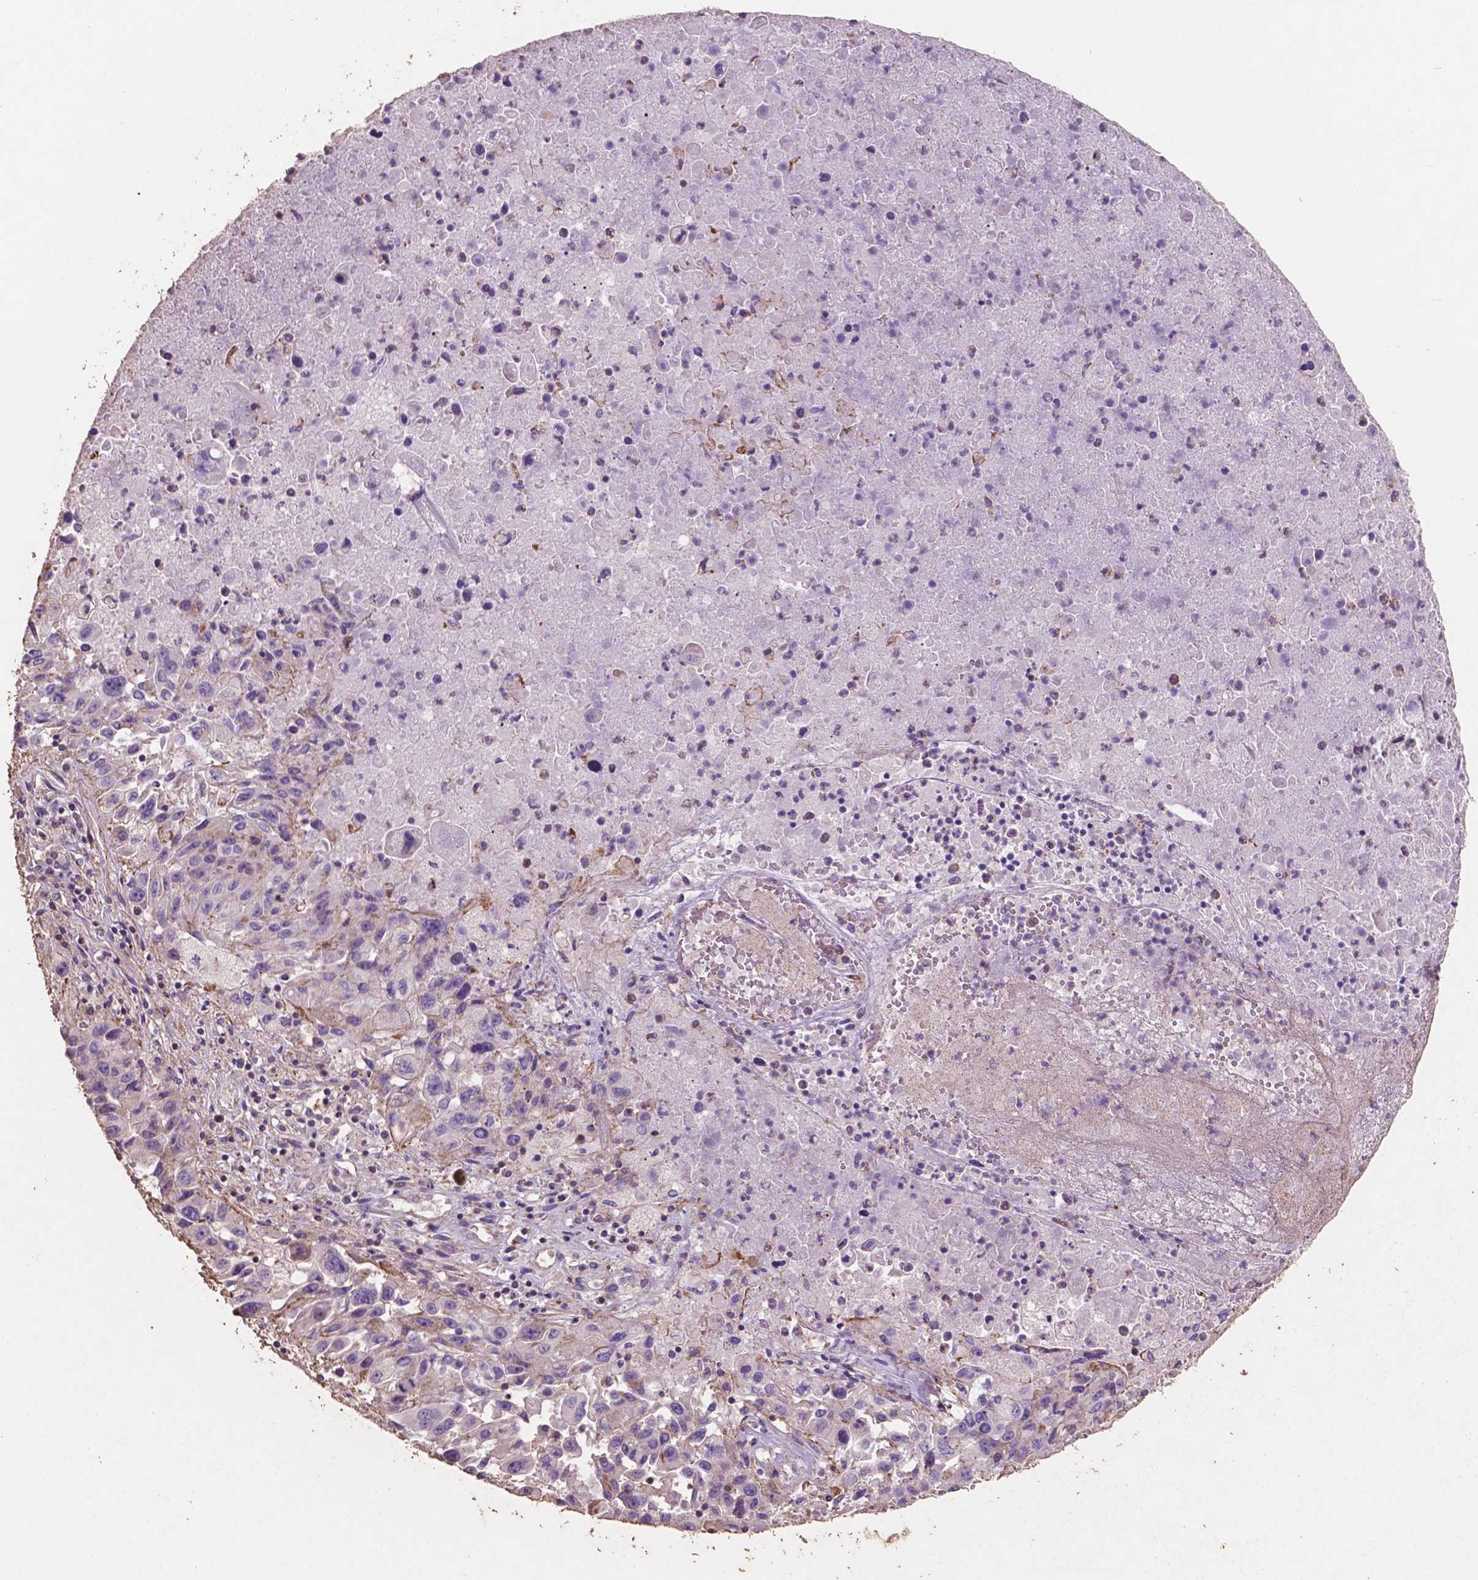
{"staining": {"intensity": "negative", "quantity": "none", "location": "none"}, "tissue": "lung cancer", "cell_type": "Tumor cells", "image_type": "cancer", "snomed": [{"axis": "morphology", "description": "Squamous cell carcinoma, NOS"}, {"axis": "topography", "description": "Lung"}], "caption": "High magnification brightfield microscopy of lung squamous cell carcinoma stained with DAB (3,3'-diaminobenzidine) (brown) and counterstained with hematoxylin (blue): tumor cells show no significant positivity.", "gene": "COMMD4", "patient": {"sex": "male", "age": 63}}